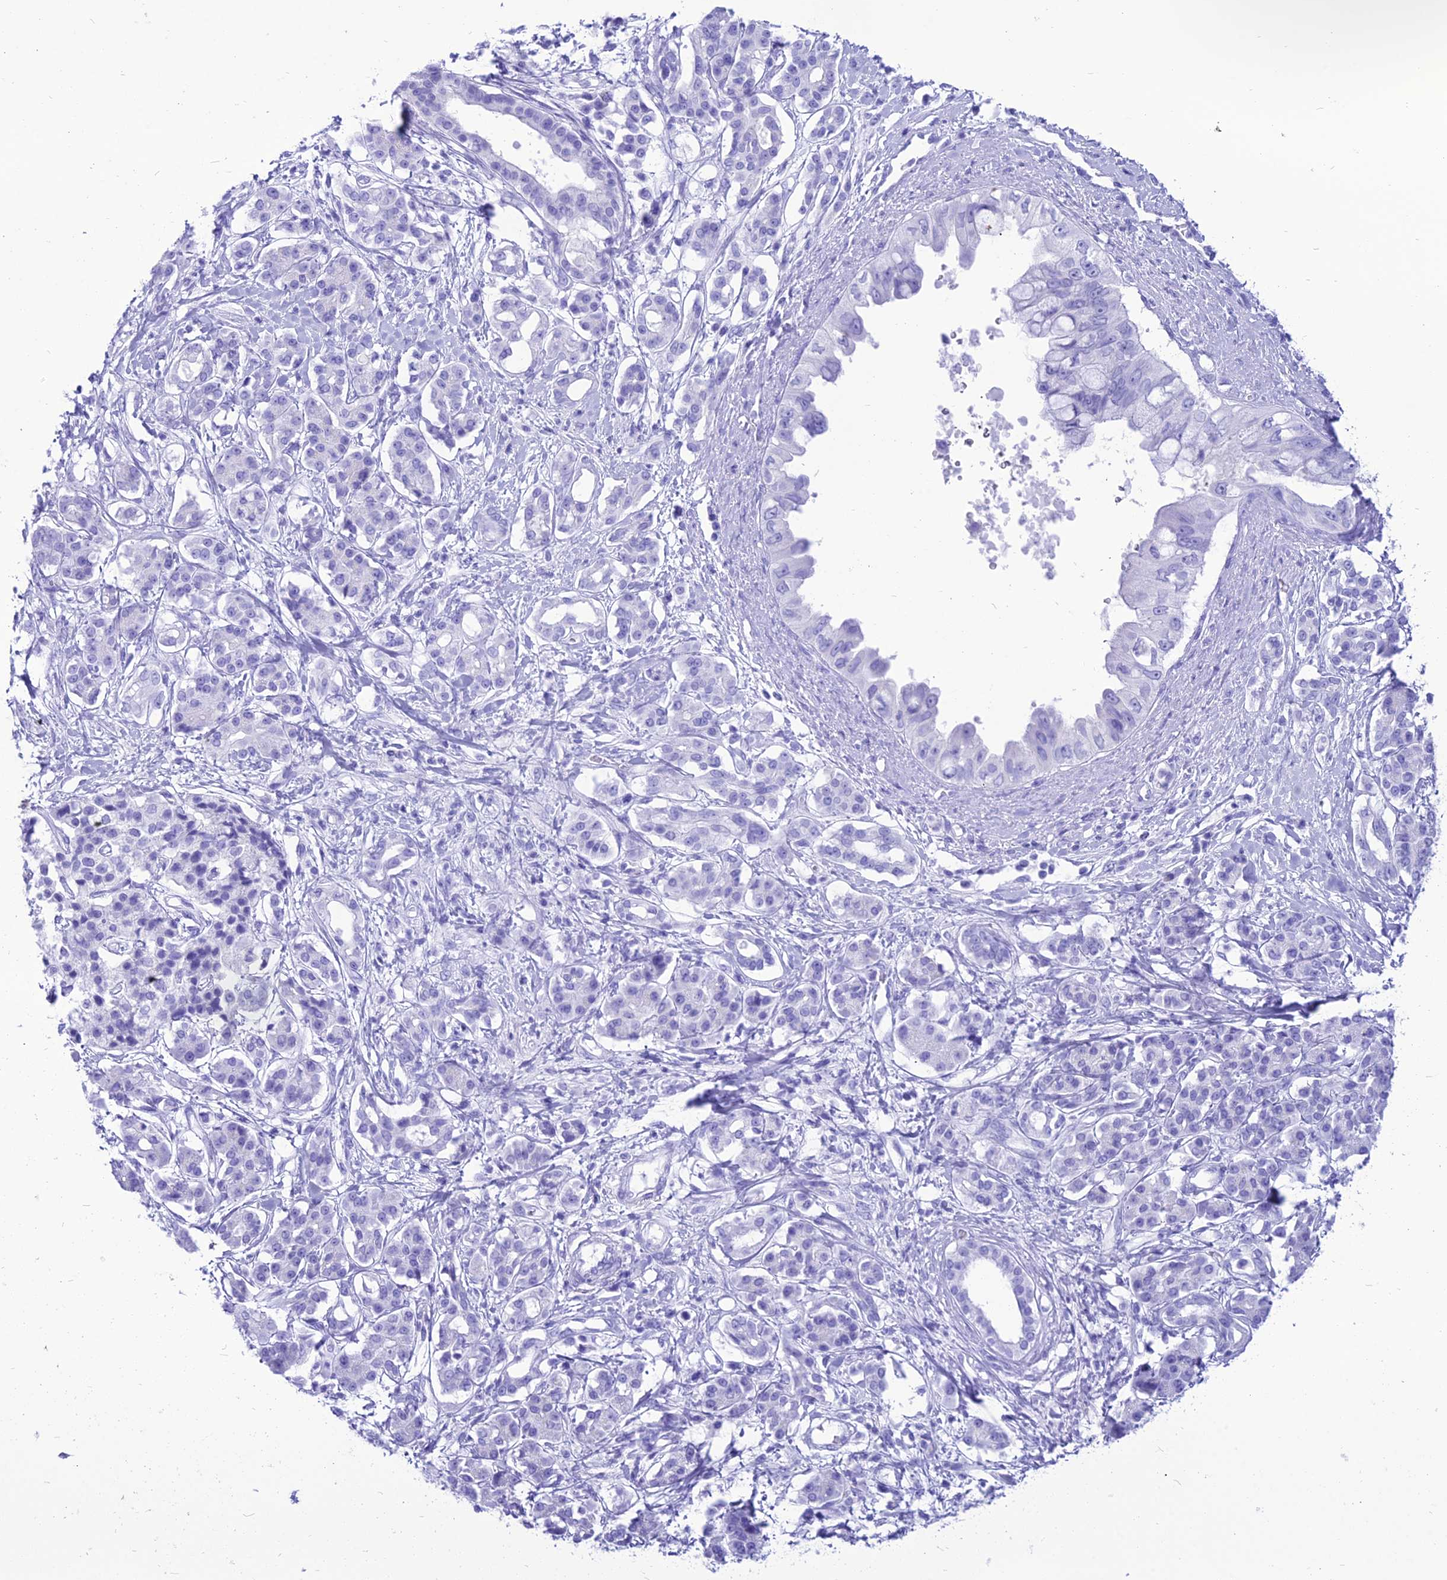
{"staining": {"intensity": "negative", "quantity": "none", "location": "none"}, "tissue": "pancreatic cancer", "cell_type": "Tumor cells", "image_type": "cancer", "snomed": [{"axis": "morphology", "description": "Adenocarcinoma, NOS"}, {"axis": "topography", "description": "Pancreas"}], "caption": "This micrograph is of pancreatic adenocarcinoma stained with immunohistochemistry (IHC) to label a protein in brown with the nuclei are counter-stained blue. There is no staining in tumor cells.", "gene": "PNMA5", "patient": {"sex": "female", "age": 56}}